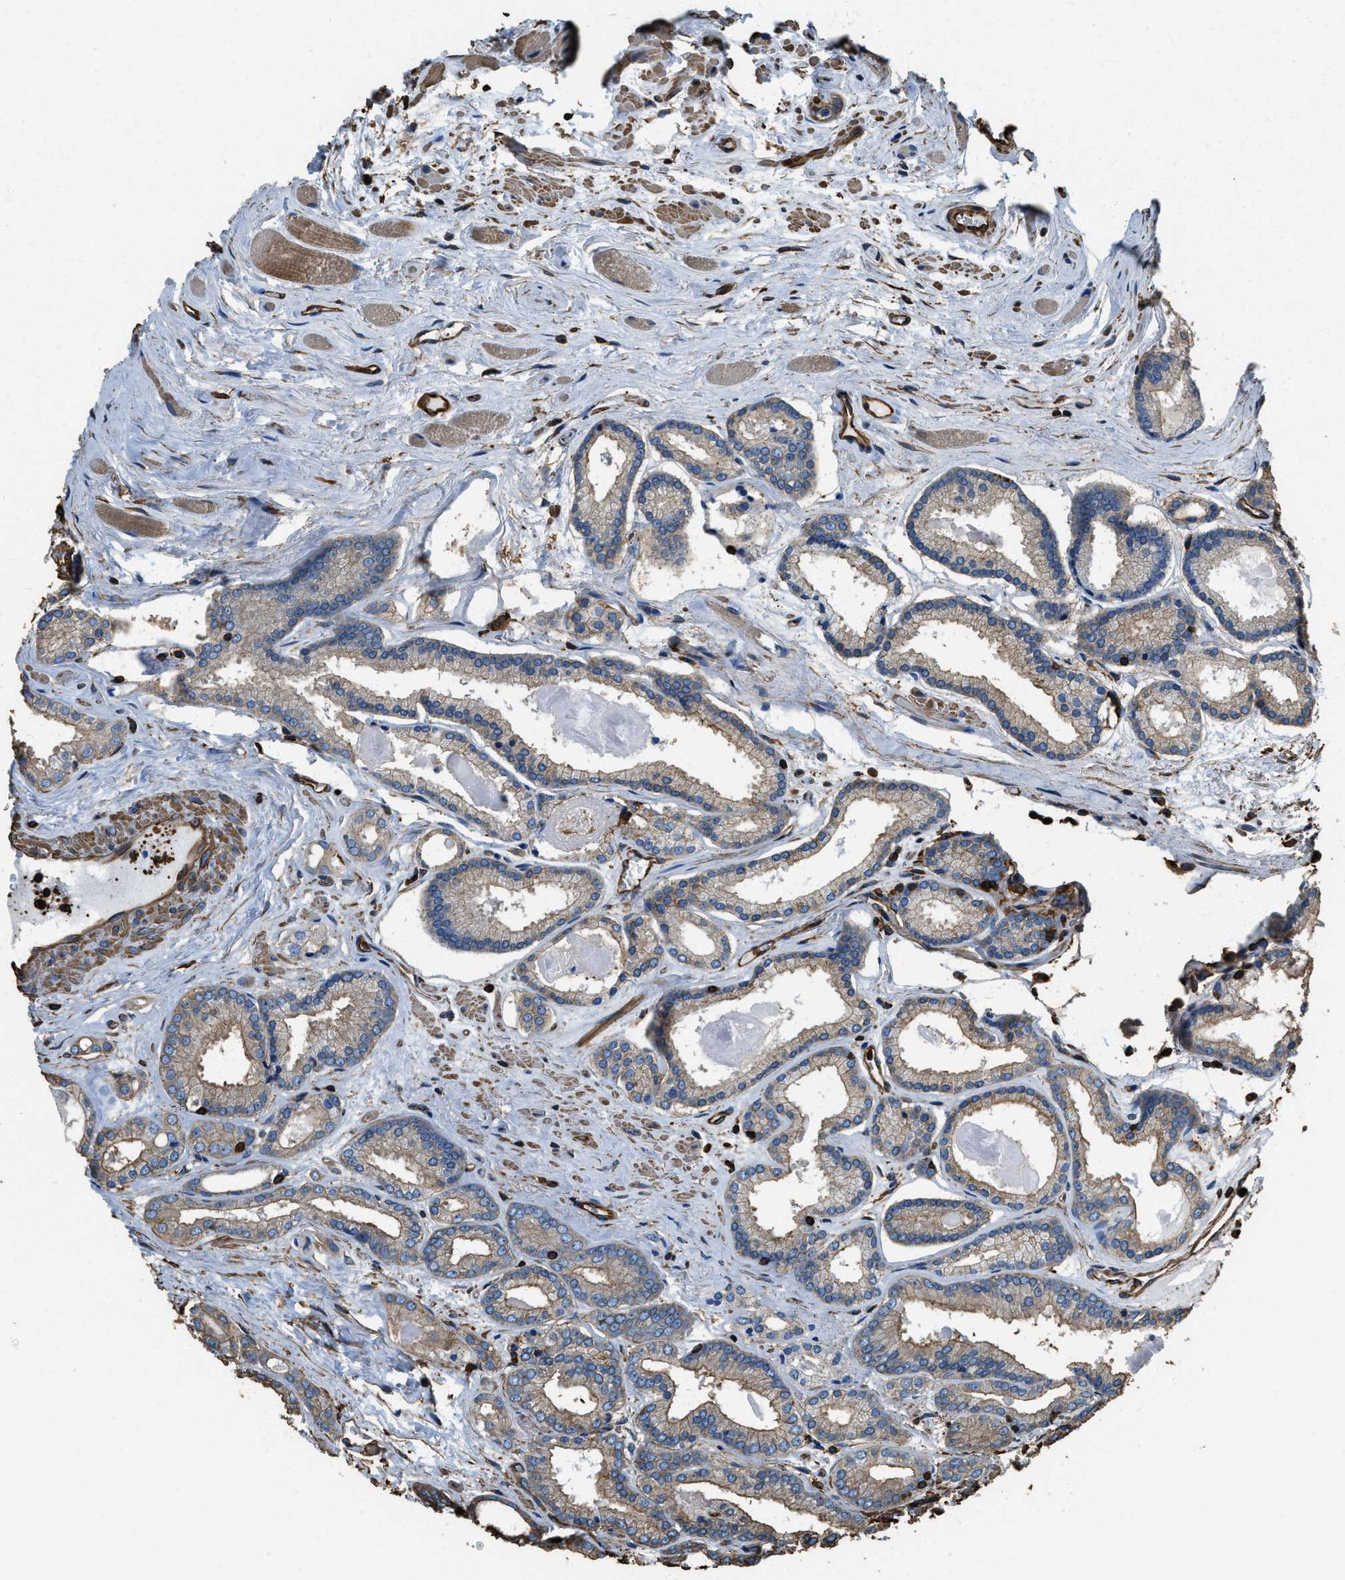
{"staining": {"intensity": "moderate", "quantity": "25%-75%", "location": "cytoplasmic/membranous"}, "tissue": "prostate cancer", "cell_type": "Tumor cells", "image_type": "cancer", "snomed": [{"axis": "morphology", "description": "Adenocarcinoma, Low grade"}, {"axis": "topography", "description": "Prostate"}], "caption": "An immunohistochemistry (IHC) photomicrograph of neoplastic tissue is shown. Protein staining in brown highlights moderate cytoplasmic/membranous positivity in low-grade adenocarcinoma (prostate) within tumor cells.", "gene": "ACCS", "patient": {"sex": "male", "age": 59}}